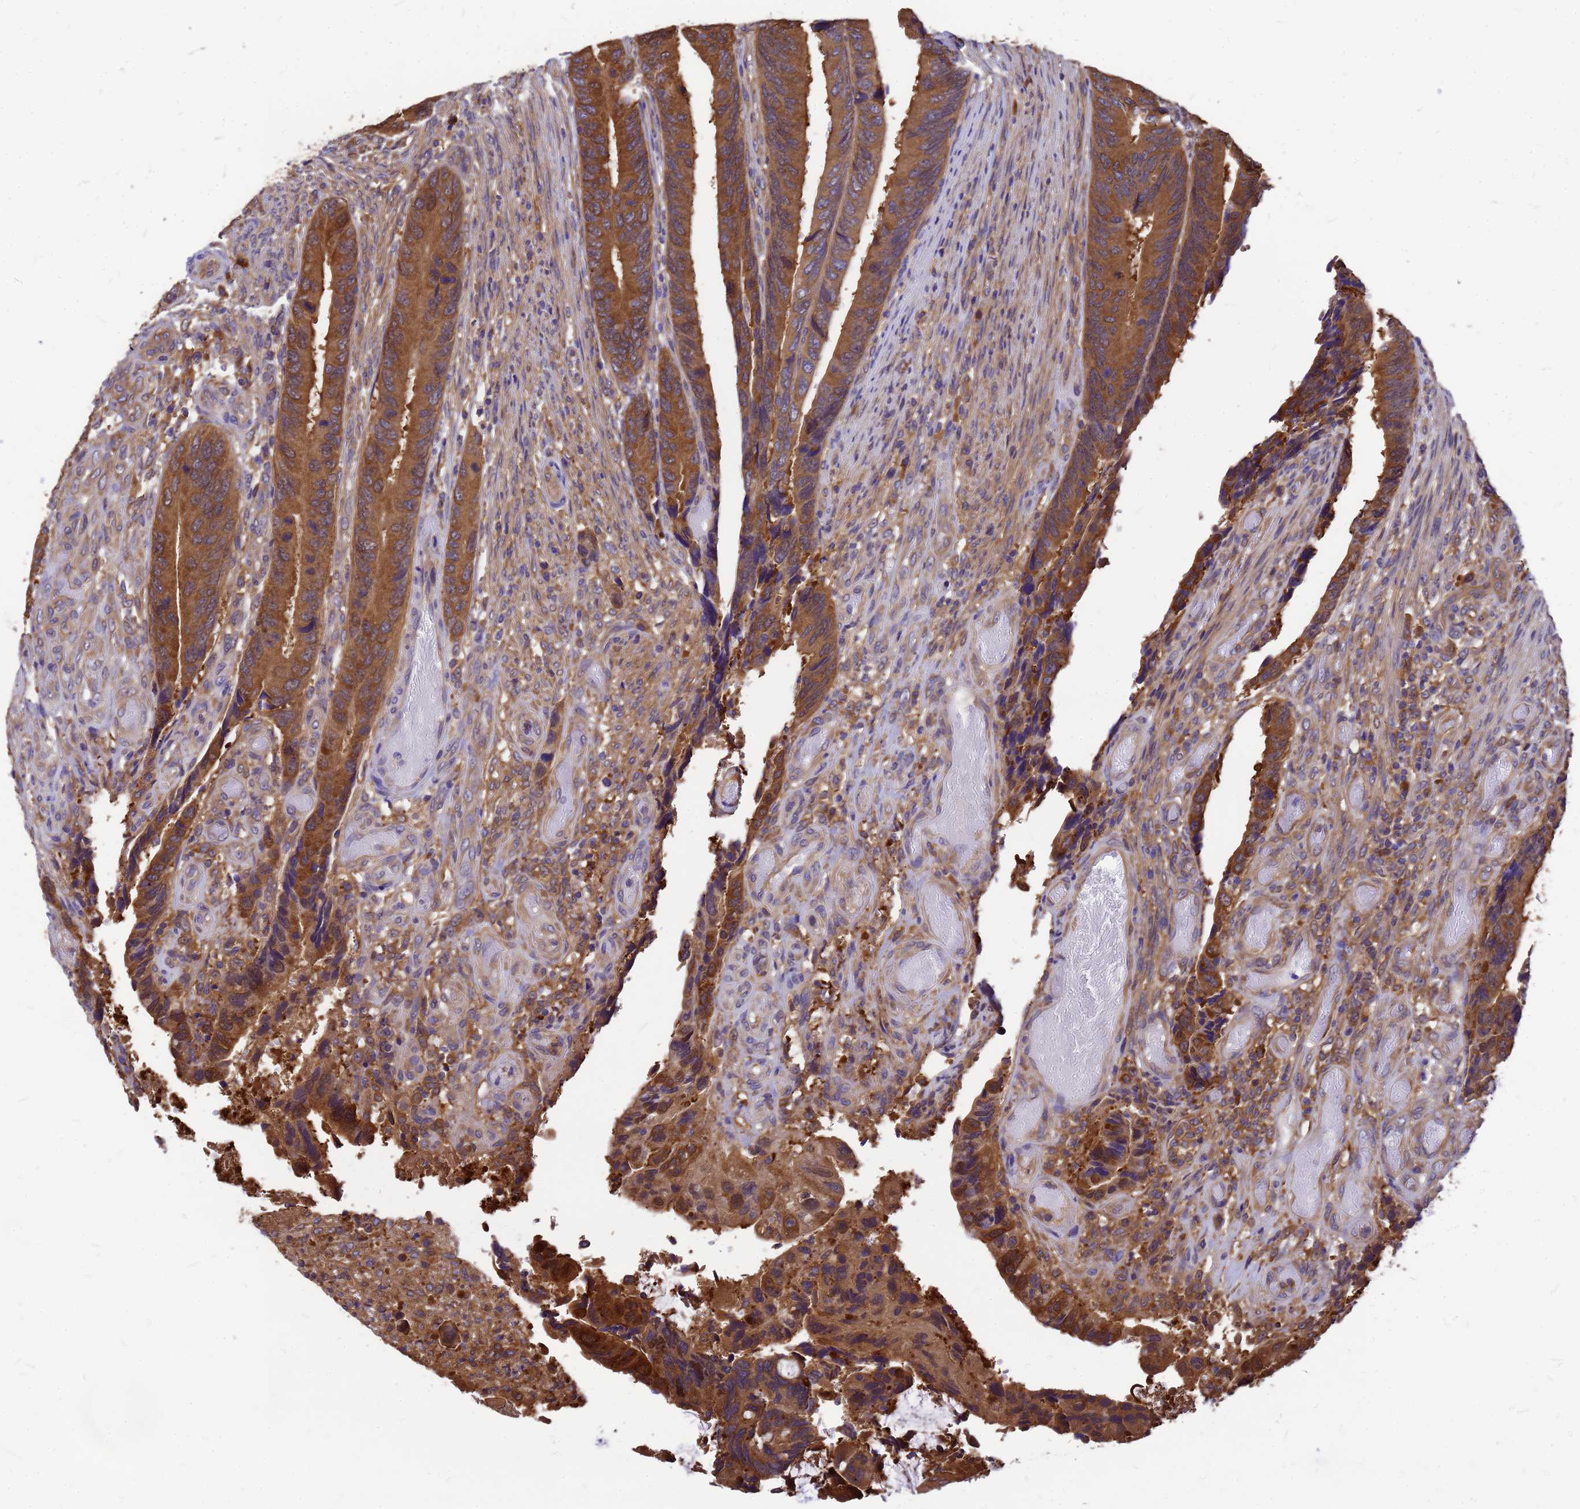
{"staining": {"intensity": "moderate", "quantity": ">75%", "location": "cytoplasmic/membranous"}, "tissue": "colorectal cancer", "cell_type": "Tumor cells", "image_type": "cancer", "snomed": [{"axis": "morphology", "description": "Adenocarcinoma, NOS"}, {"axis": "topography", "description": "Colon"}], "caption": "An IHC histopathology image of neoplastic tissue is shown. Protein staining in brown shows moderate cytoplasmic/membranous positivity in colorectal cancer (adenocarcinoma) within tumor cells. (brown staining indicates protein expression, while blue staining denotes nuclei).", "gene": "GID4", "patient": {"sex": "male", "age": 87}}